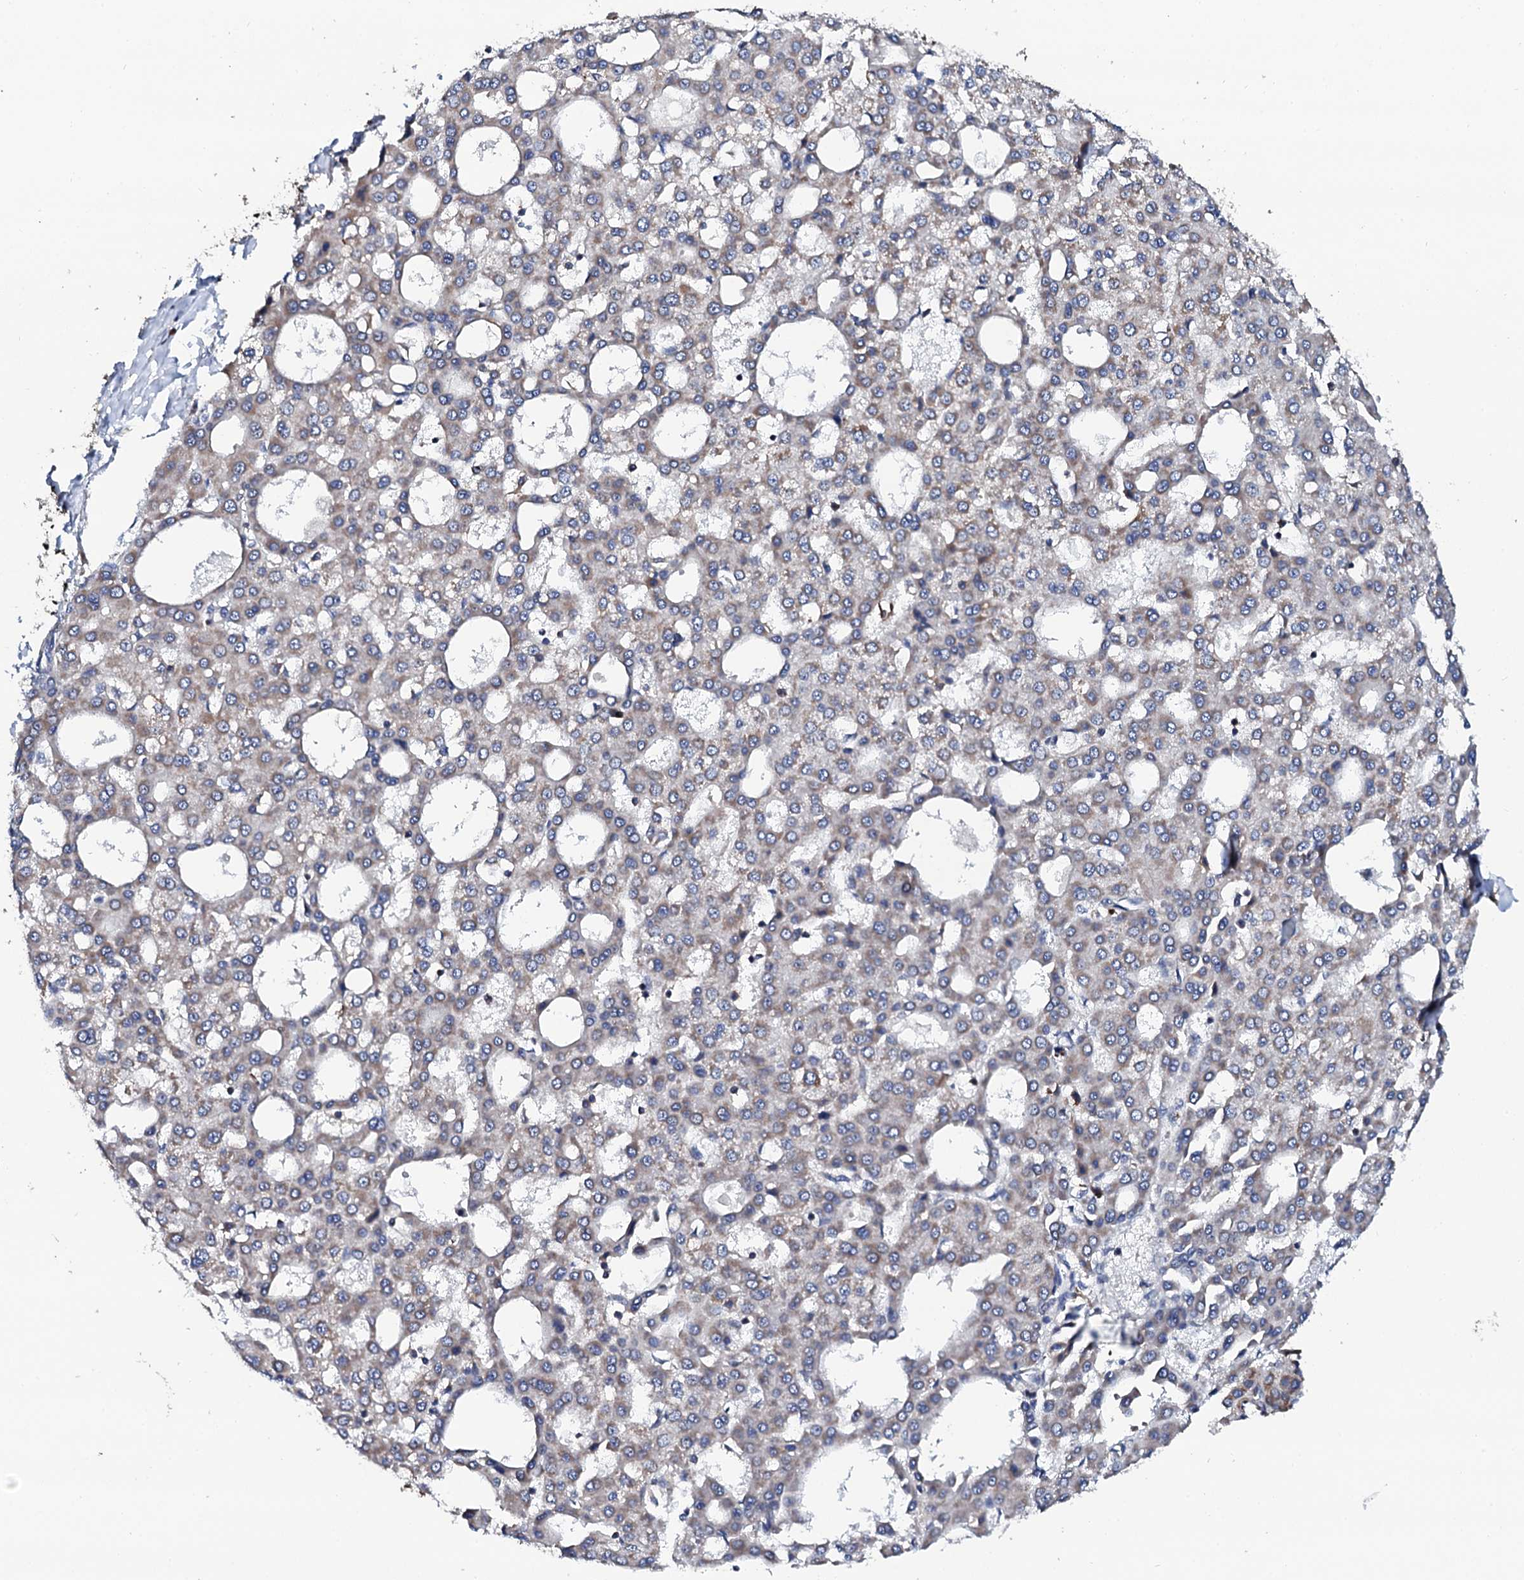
{"staining": {"intensity": "weak", "quantity": "<25%", "location": "cytoplasmic/membranous"}, "tissue": "liver cancer", "cell_type": "Tumor cells", "image_type": "cancer", "snomed": [{"axis": "morphology", "description": "Carcinoma, Hepatocellular, NOS"}, {"axis": "topography", "description": "Liver"}], "caption": "DAB immunohistochemical staining of human liver cancer (hepatocellular carcinoma) shows no significant positivity in tumor cells.", "gene": "COG4", "patient": {"sex": "male", "age": 47}}